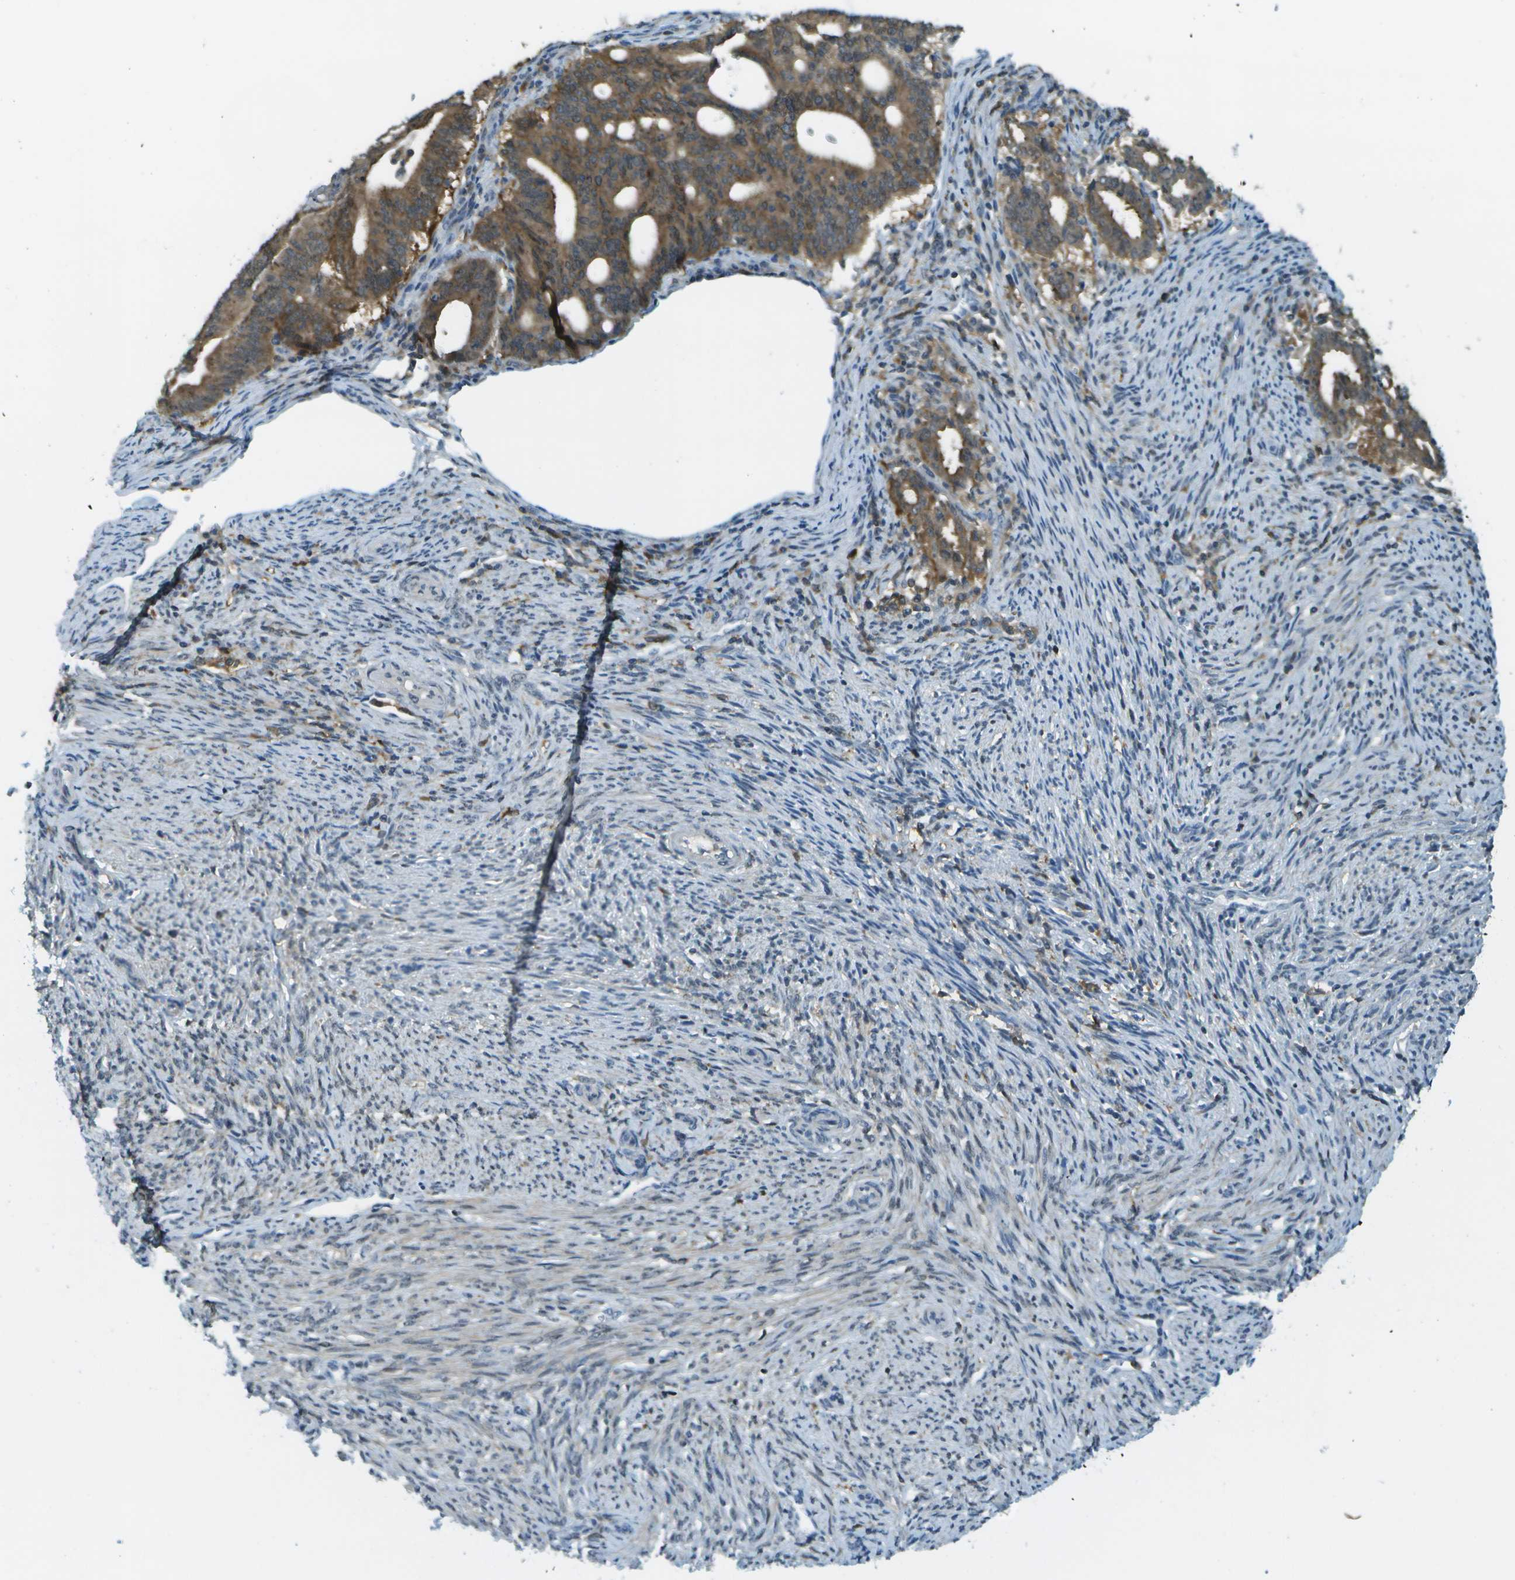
{"staining": {"intensity": "moderate", "quantity": "25%-75%", "location": "cytoplasmic/membranous"}, "tissue": "endometrial cancer", "cell_type": "Tumor cells", "image_type": "cancer", "snomed": [{"axis": "morphology", "description": "Adenocarcinoma, NOS"}, {"axis": "topography", "description": "Uterus"}], "caption": "Human endometrial cancer stained for a protein (brown) shows moderate cytoplasmic/membranous positive staining in approximately 25%-75% of tumor cells.", "gene": "CDH23", "patient": {"sex": "female", "age": 83}}